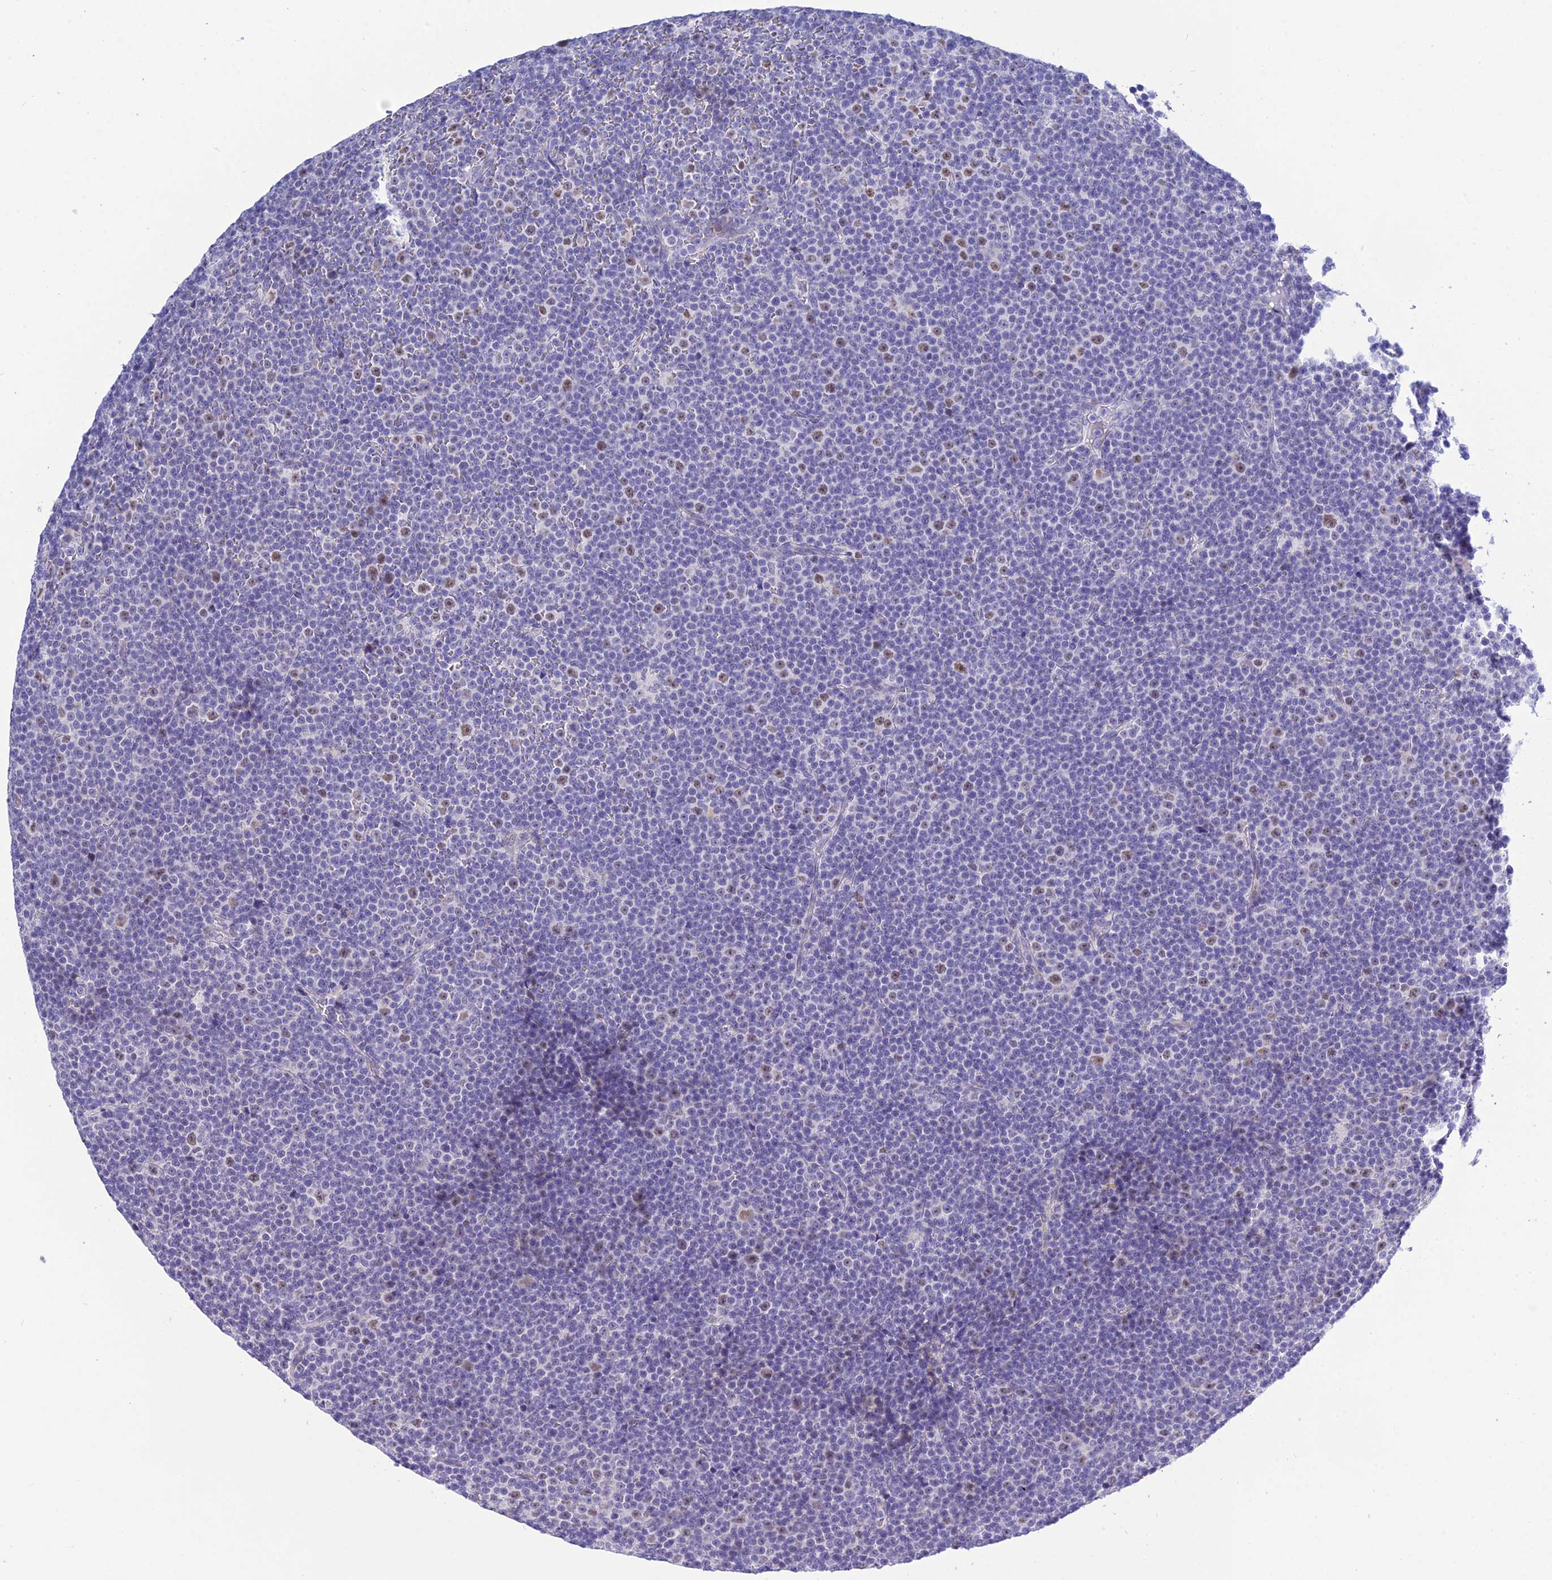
{"staining": {"intensity": "moderate", "quantity": "<25%", "location": "nuclear"}, "tissue": "lymphoma", "cell_type": "Tumor cells", "image_type": "cancer", "snomed": [{"axis": "morphology", "description": "Malignant lymphoma, non-Hodgkin's type, Low grade"}, {"axis": "topography", "description": "Lymph node"}], "caption": "Immunohistochemistry photomicrograph of low-grade malignant lymphoma, non-Hodgkin's type stained for a protein (brown), which shows low levels of moderate nuclear staining in about <25% of tumor cells.", "gene": "DEFB107A", "patient": {"sex": "female", "age": 67}}